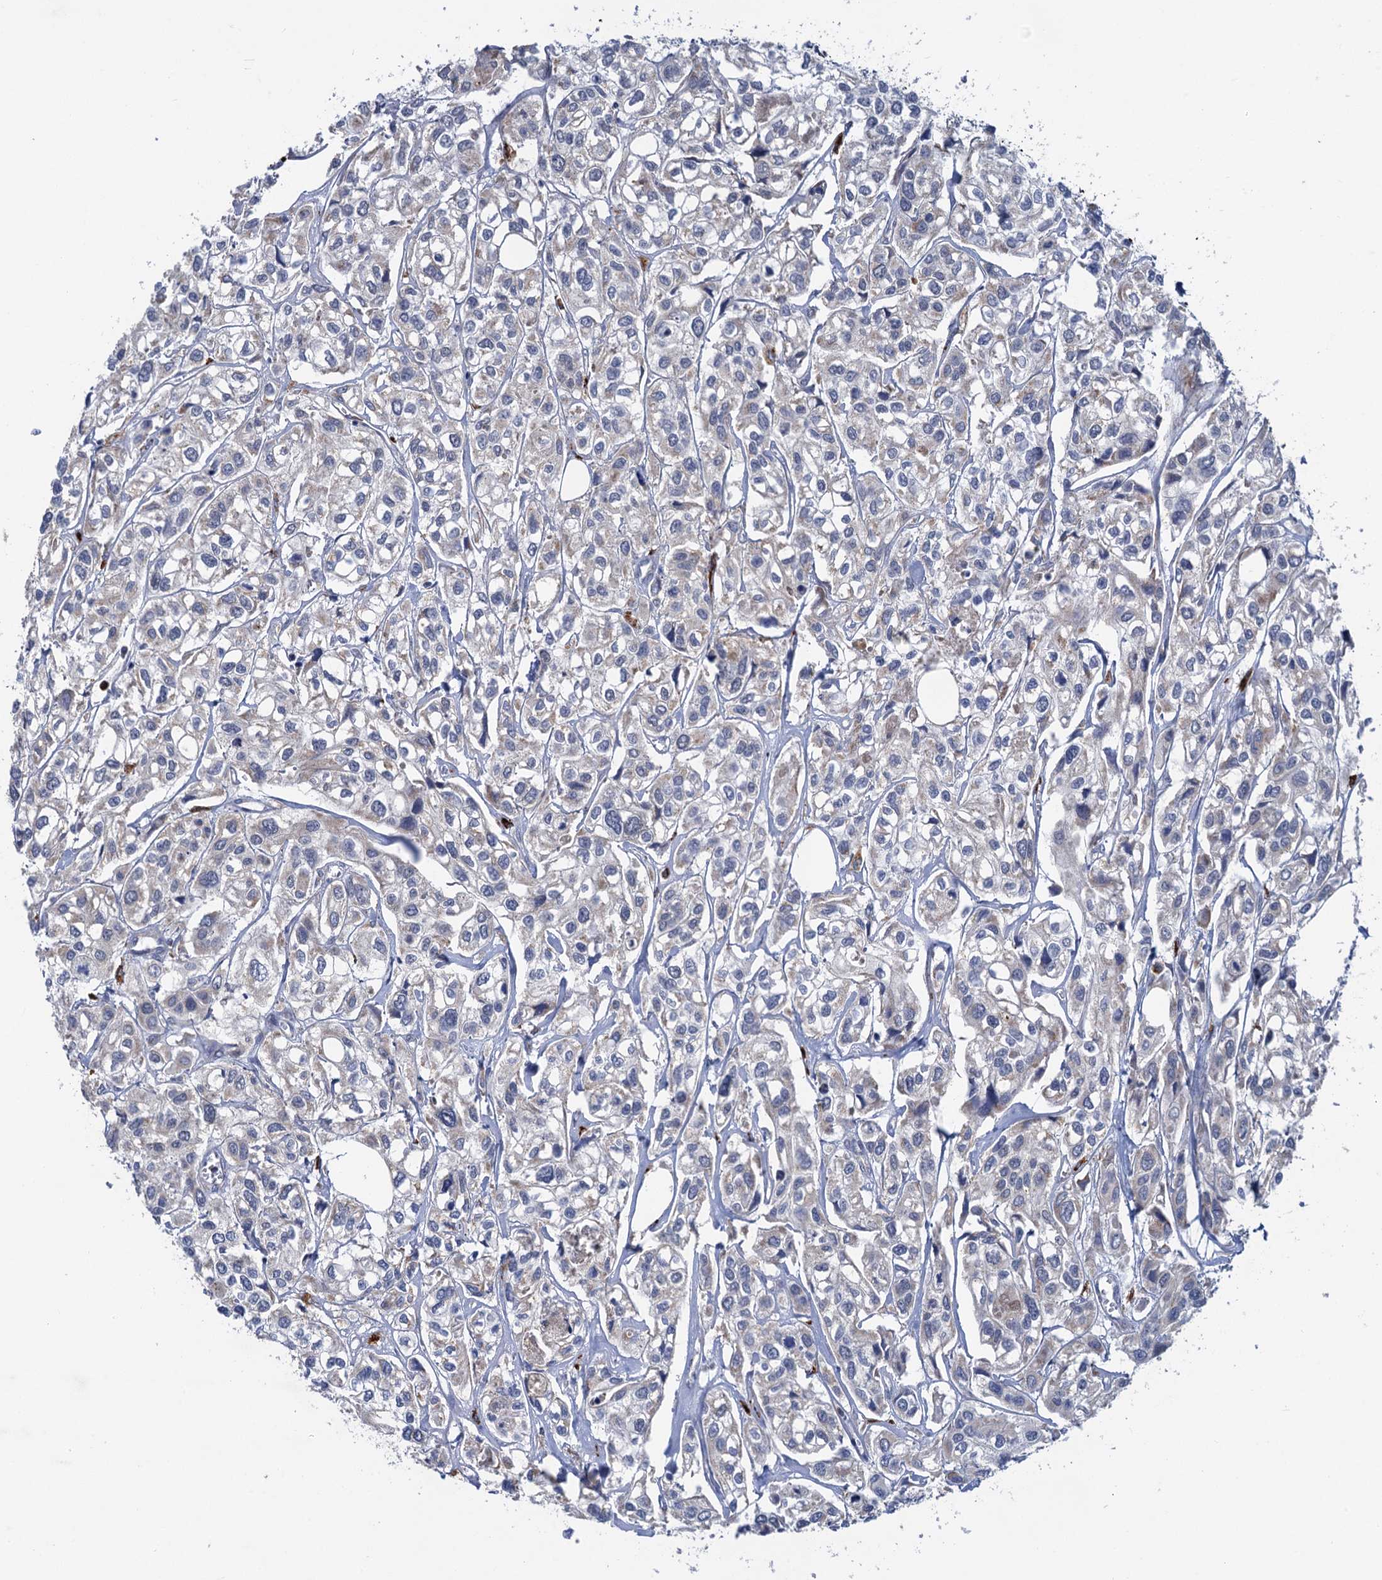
{"staining": {"intensity": "negative", "quantity": "none", "location": "none"}, "tissue": "urothelial cancer", "cell_type": "Tumor cells", "image_type": "cancer", "snomed": [{"axis": "morphology", "description": "Urothelial carcinoma, High grade"}, {"axis": "topography", "description": "Urinary bladder"}], "caption": "Immunohistochemistry (IHC) of urothelial cancer reveals no staining in tumor cells.", "gene": "ANKS3", "patient": {"sex": "male", "age": 67}}